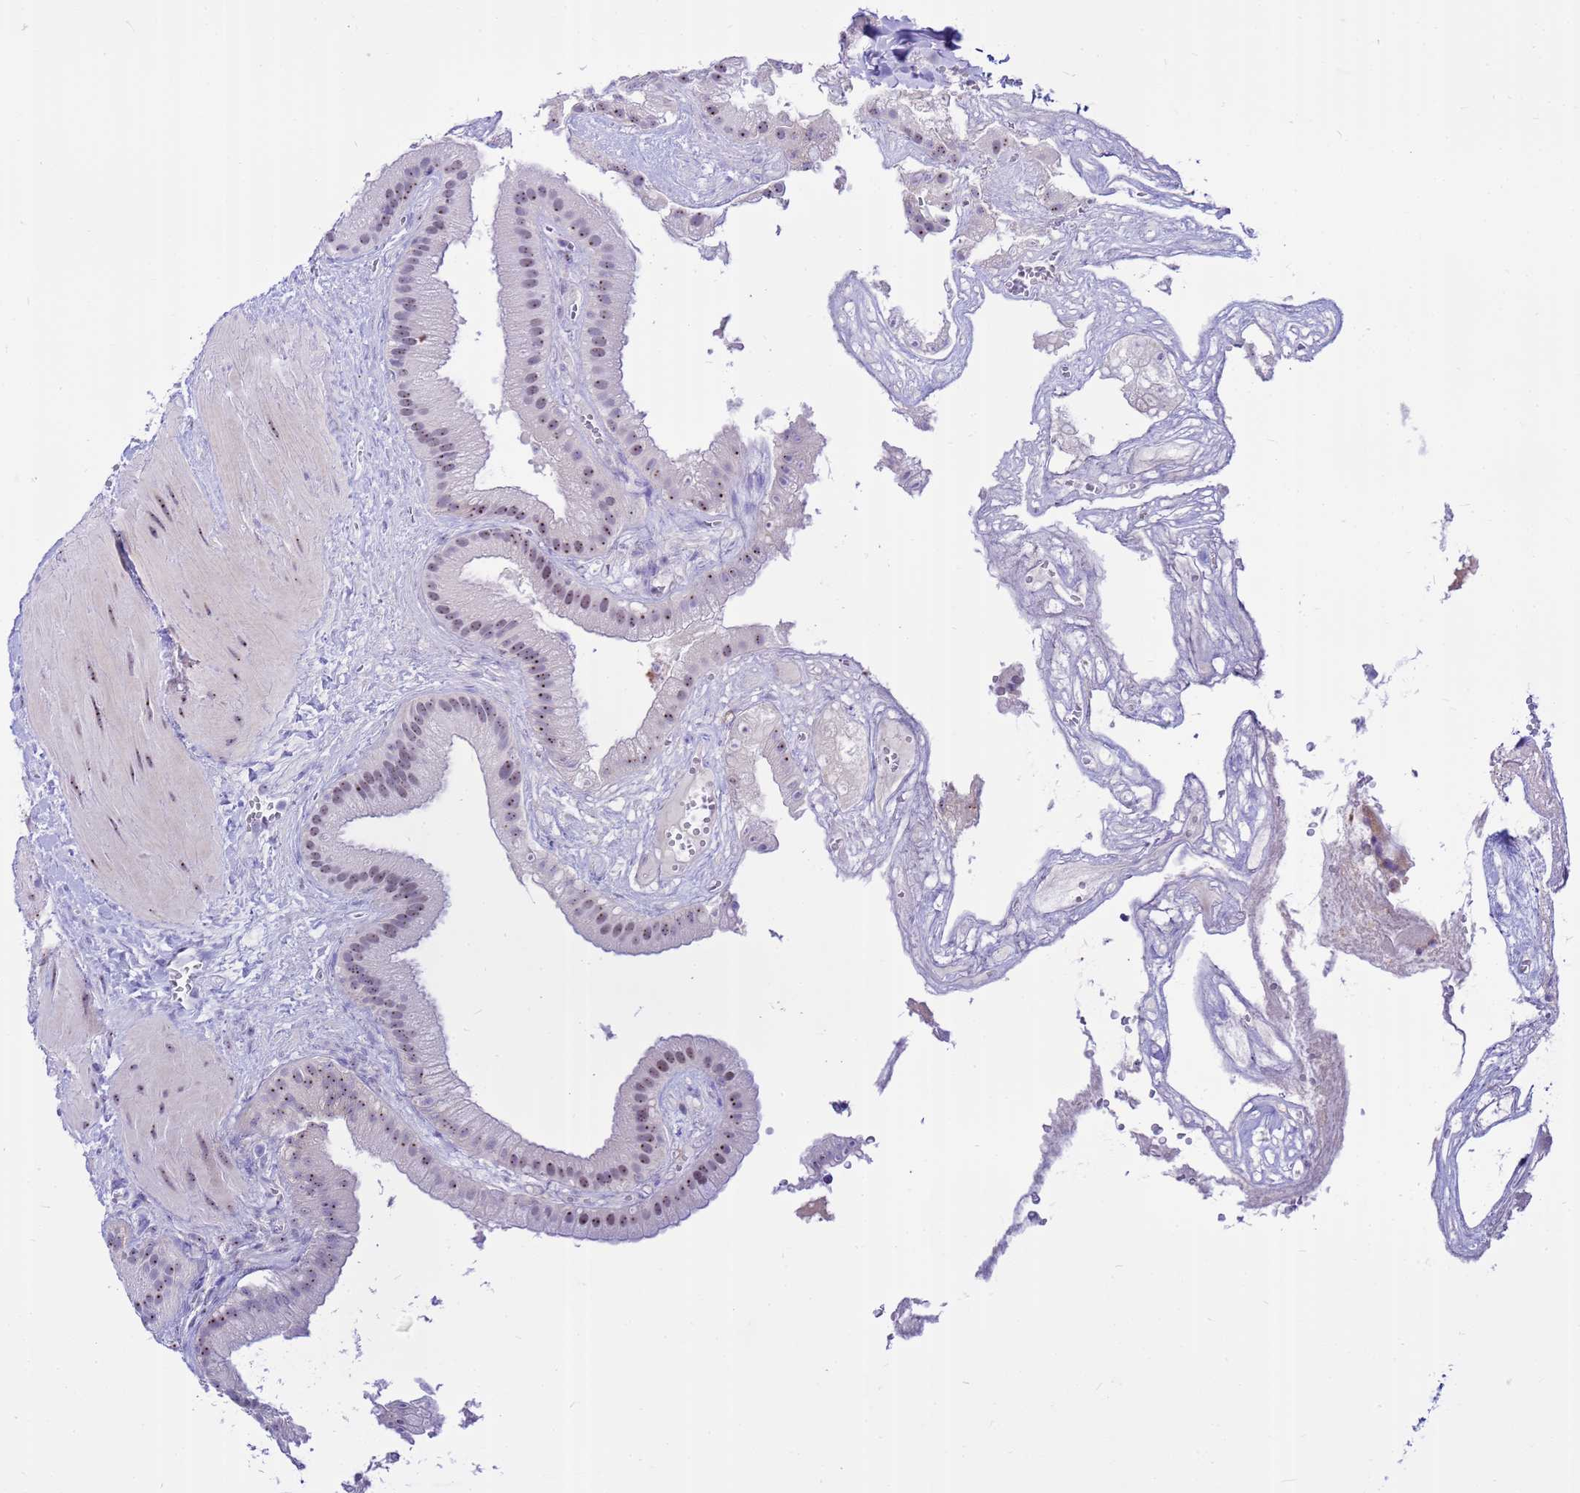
{"staining": {"intensity": "moderate", "quantity": ">75%", "location": "nuclear"}, "tissue": "gallbladder", "cell_type": "Glandular cells", "image_type": "normal", "snomed": [{"axis": "morphology", "description": "Normal tissue, NOS"}, {"axis": "topography", "description": "Gallbladder"}], "caption": "DAB immunohistochemical staining of benign human gallbladder displays moderate nuclear protein expression in about >75% of glandular cells.", "gene": "DMRTC2", "patient": {"sex": "male", "age": 55}}